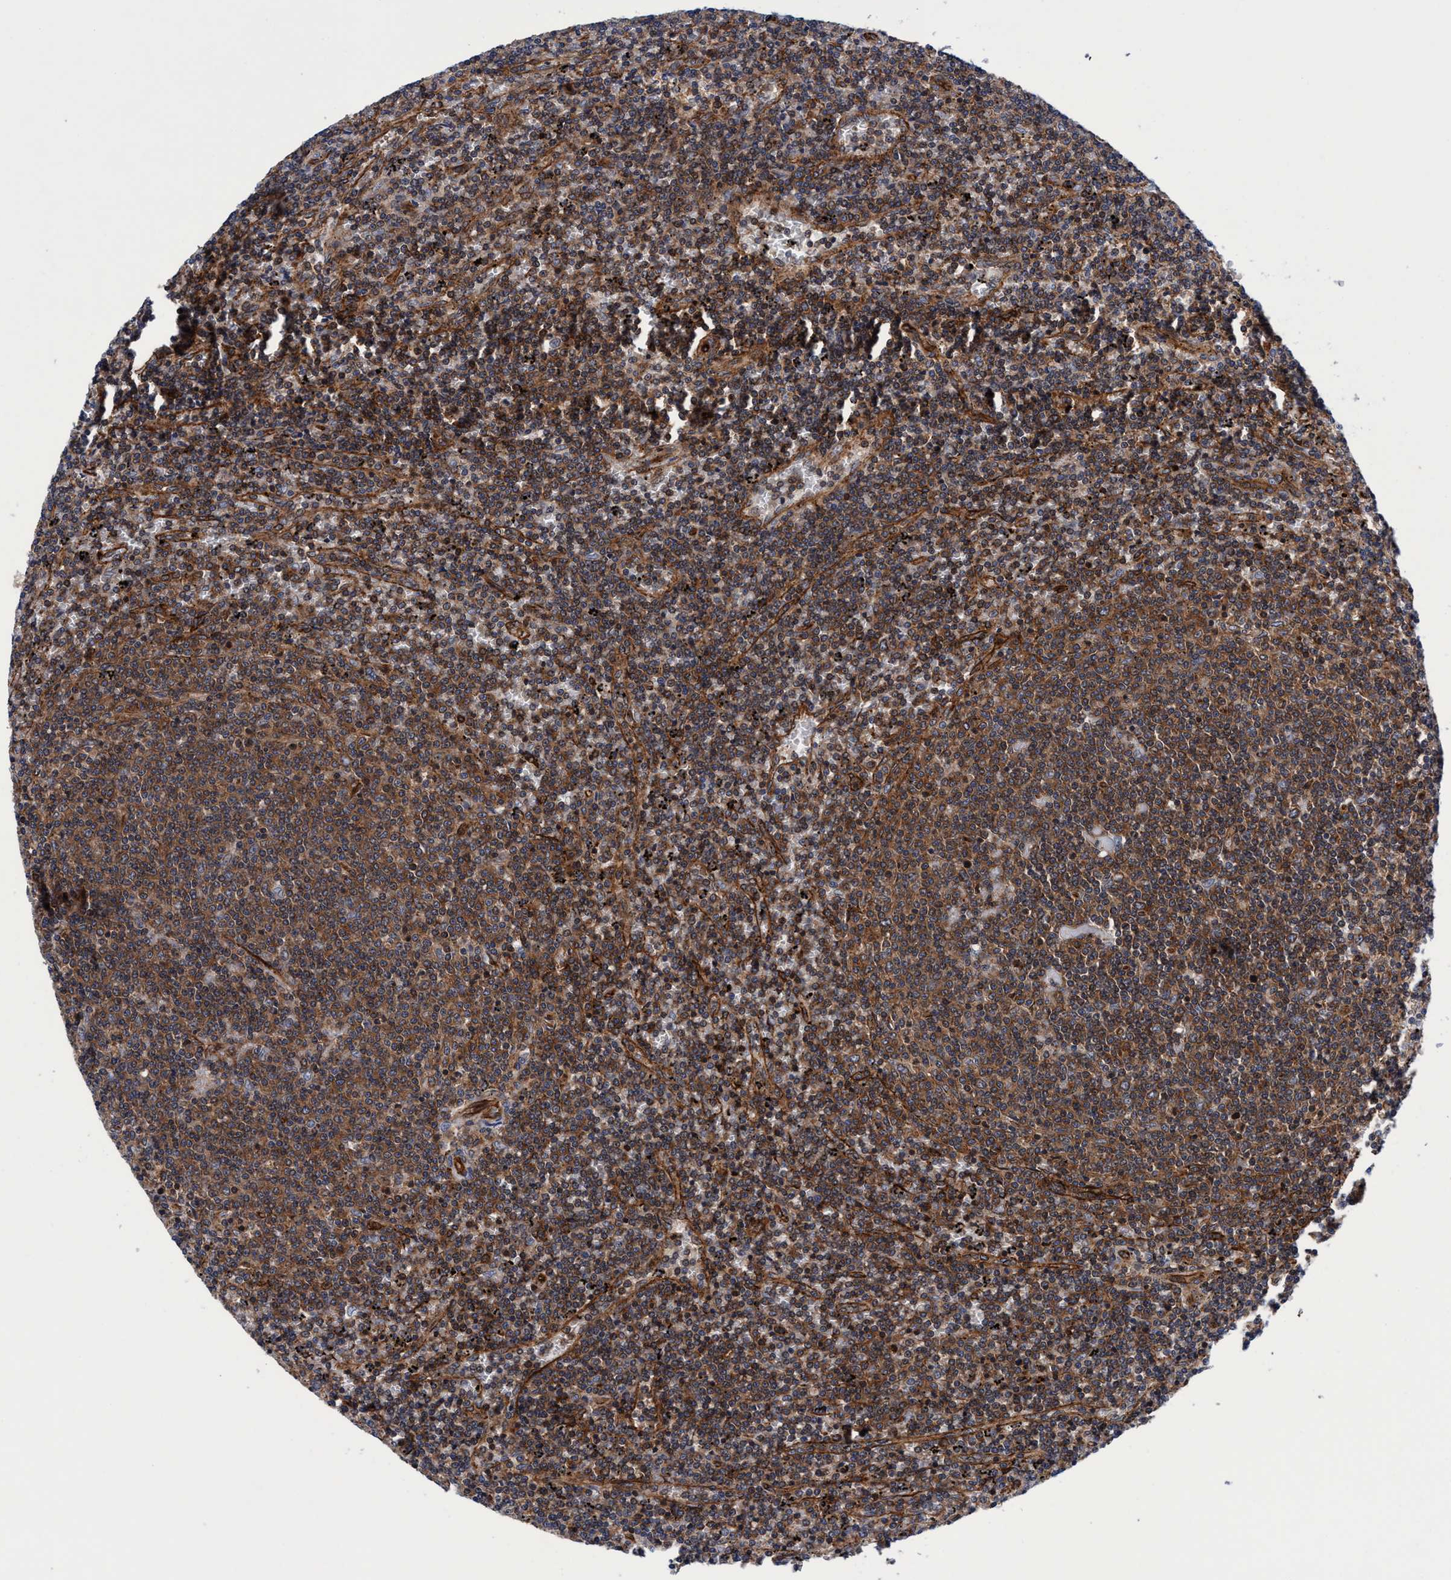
{"staining": {"intensity": "strong", "quantity": ">75%", "location": "cytoplasmic/membranous"}, "tissue": "lymphoma", "cell_type": "Tumor cells", "image_type": "cancer", "snomed": [{"axis": "morphology", "description": "Malignant lymphoma, non-Hodgkin's type, Low grade"}, {"axis": "topography", "description": "Spleen"}], "caption": "Tumor cells demonstrate high levels of strong cytoplasmic/membranous staining in approximately >75% of cells in human lymphoma.", "gene": "MCM3AP", "patient": {"sex": "female", "age": 50}}